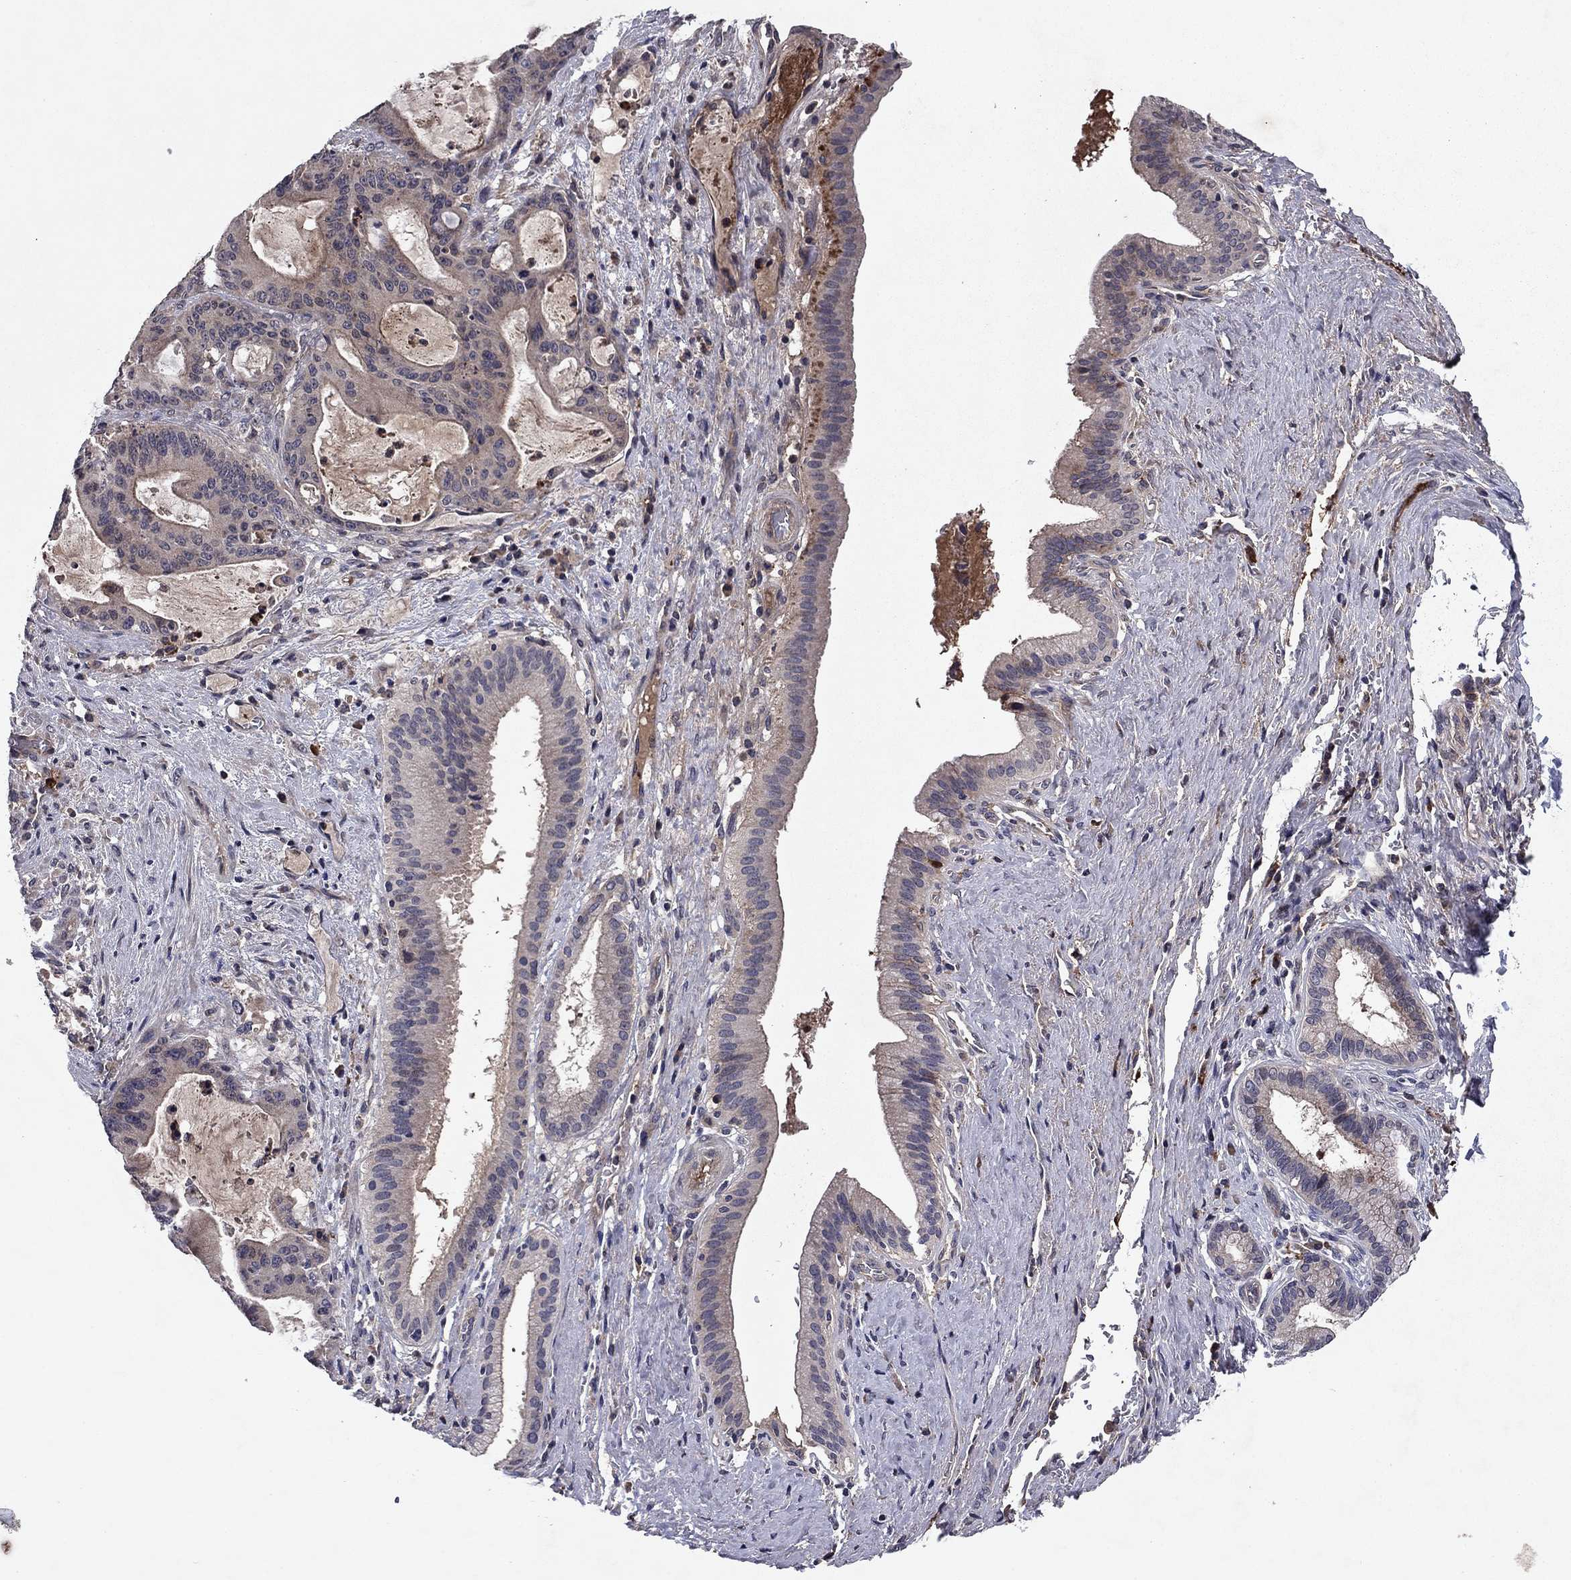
{"staining": {"intensity": "negative", "quantity": "none", "location": "none"}, "tissue": "liver cancer", "cell_type": "Tumor cells", "image_type": "cancer", "snomed": [{"axis": "morphology", "description": "Cholangiocarcinoma"}, {"axis": "topography", "description": "Liver"}], "caption": "Liver cholangiocarcinoma stained for a protein using IHC reveals no staining tumor cells.", "gene": "PROS1", "patient": {"sex": "female", "age": 73}}